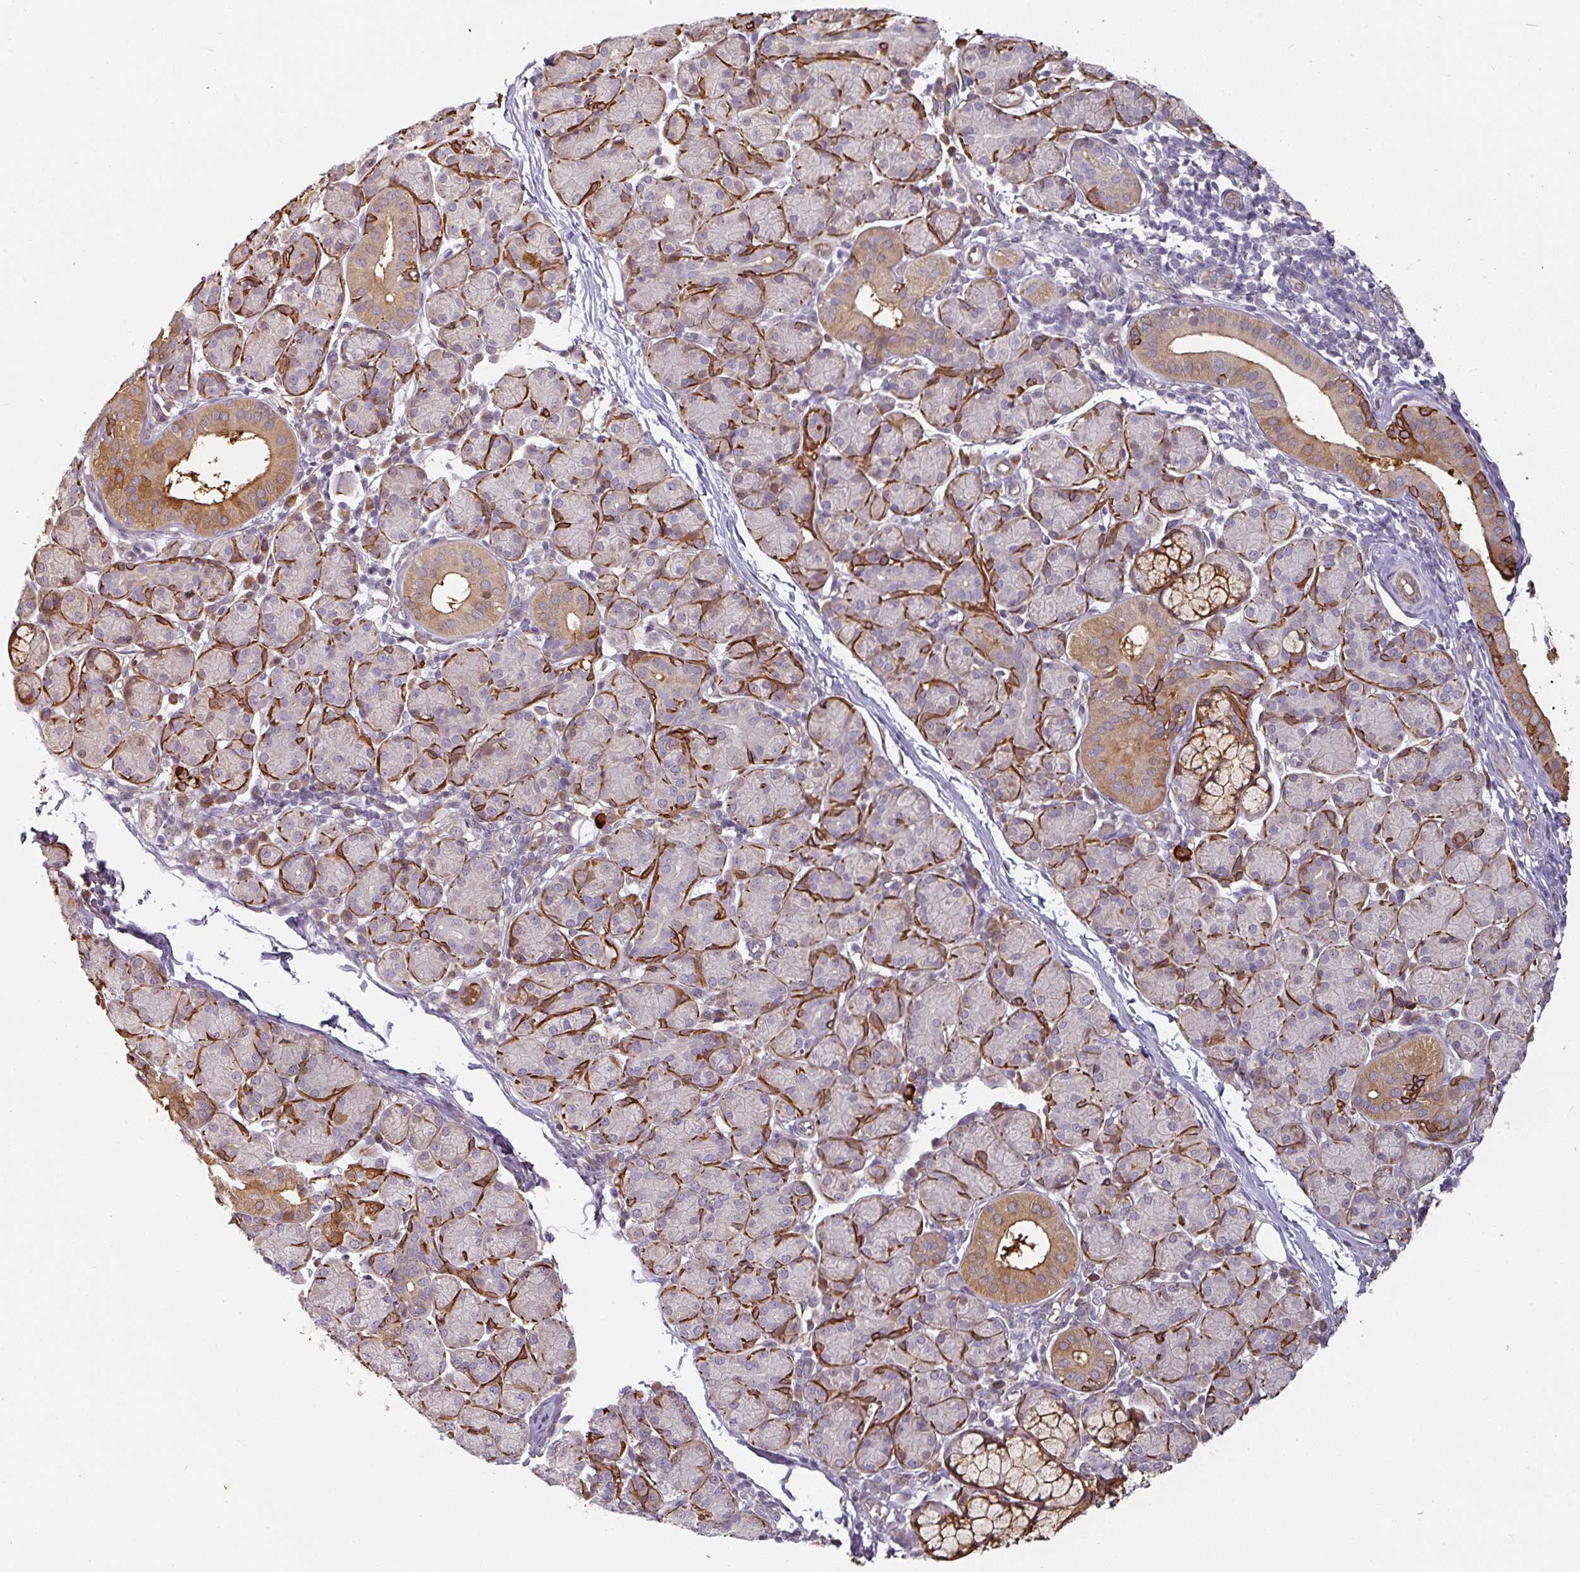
{"staining": {"intensity": "moderate", "quantity": "<25%", "location": "cytoplasmic/membranous"}, "tissue": "salivary gland", "cell_type": "Glandular cells", "image_type": "normal", "snomed": [{"axis": "morphology", "description": "Normal tissue, NOS"}, {"axis": "morphology", "description": "Inflammation, NOS"}, {"axis": "topography", "description": "Lymph node"}, {"axis": "topography", "description": "Salivary gland"}], "caption": "Immunohistochemistry of normal salivary gland reveals low levels of moderate cytoplasmic/membranous positivity in about <25% of glandular cells. (DAB = brown stain, brightfield microscopy at high magnification).", "gene": "CEP78", "patient": {"sex": "male", "age": 3}}